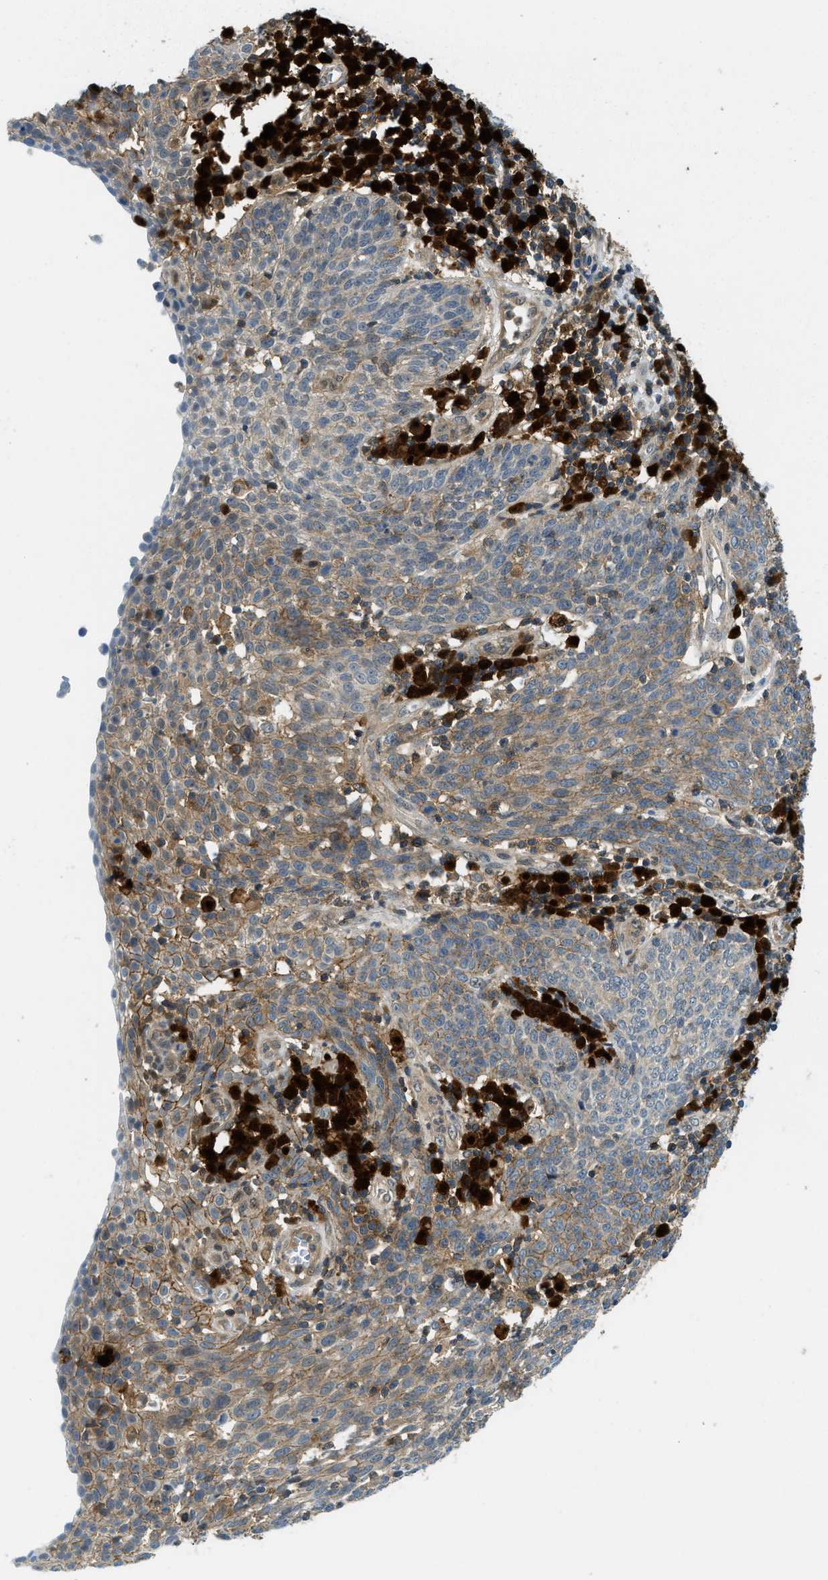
{"staining": {"intensity": "moderate", "quantity": ">75%", "location": "cytoplasmic/membranous"}, "tissue": "cervical cancer", "cell_type": "Tumor cells", "image_type": "cancer", "snomed": [{"axis": "morphology", "description": "Squamous cell carcinoma, NOS"}, {"axis": "topography", "description": "Cervix"}], "caption": "Protein expression analysis of human cervical cancer (squamous cell carcinoma) reveals moderate cytoplasmic/membranous positivity in approximately >75% of tumor cells.", "gene": "GMPPB", "patient": {"sex": "female", "age": 34}}